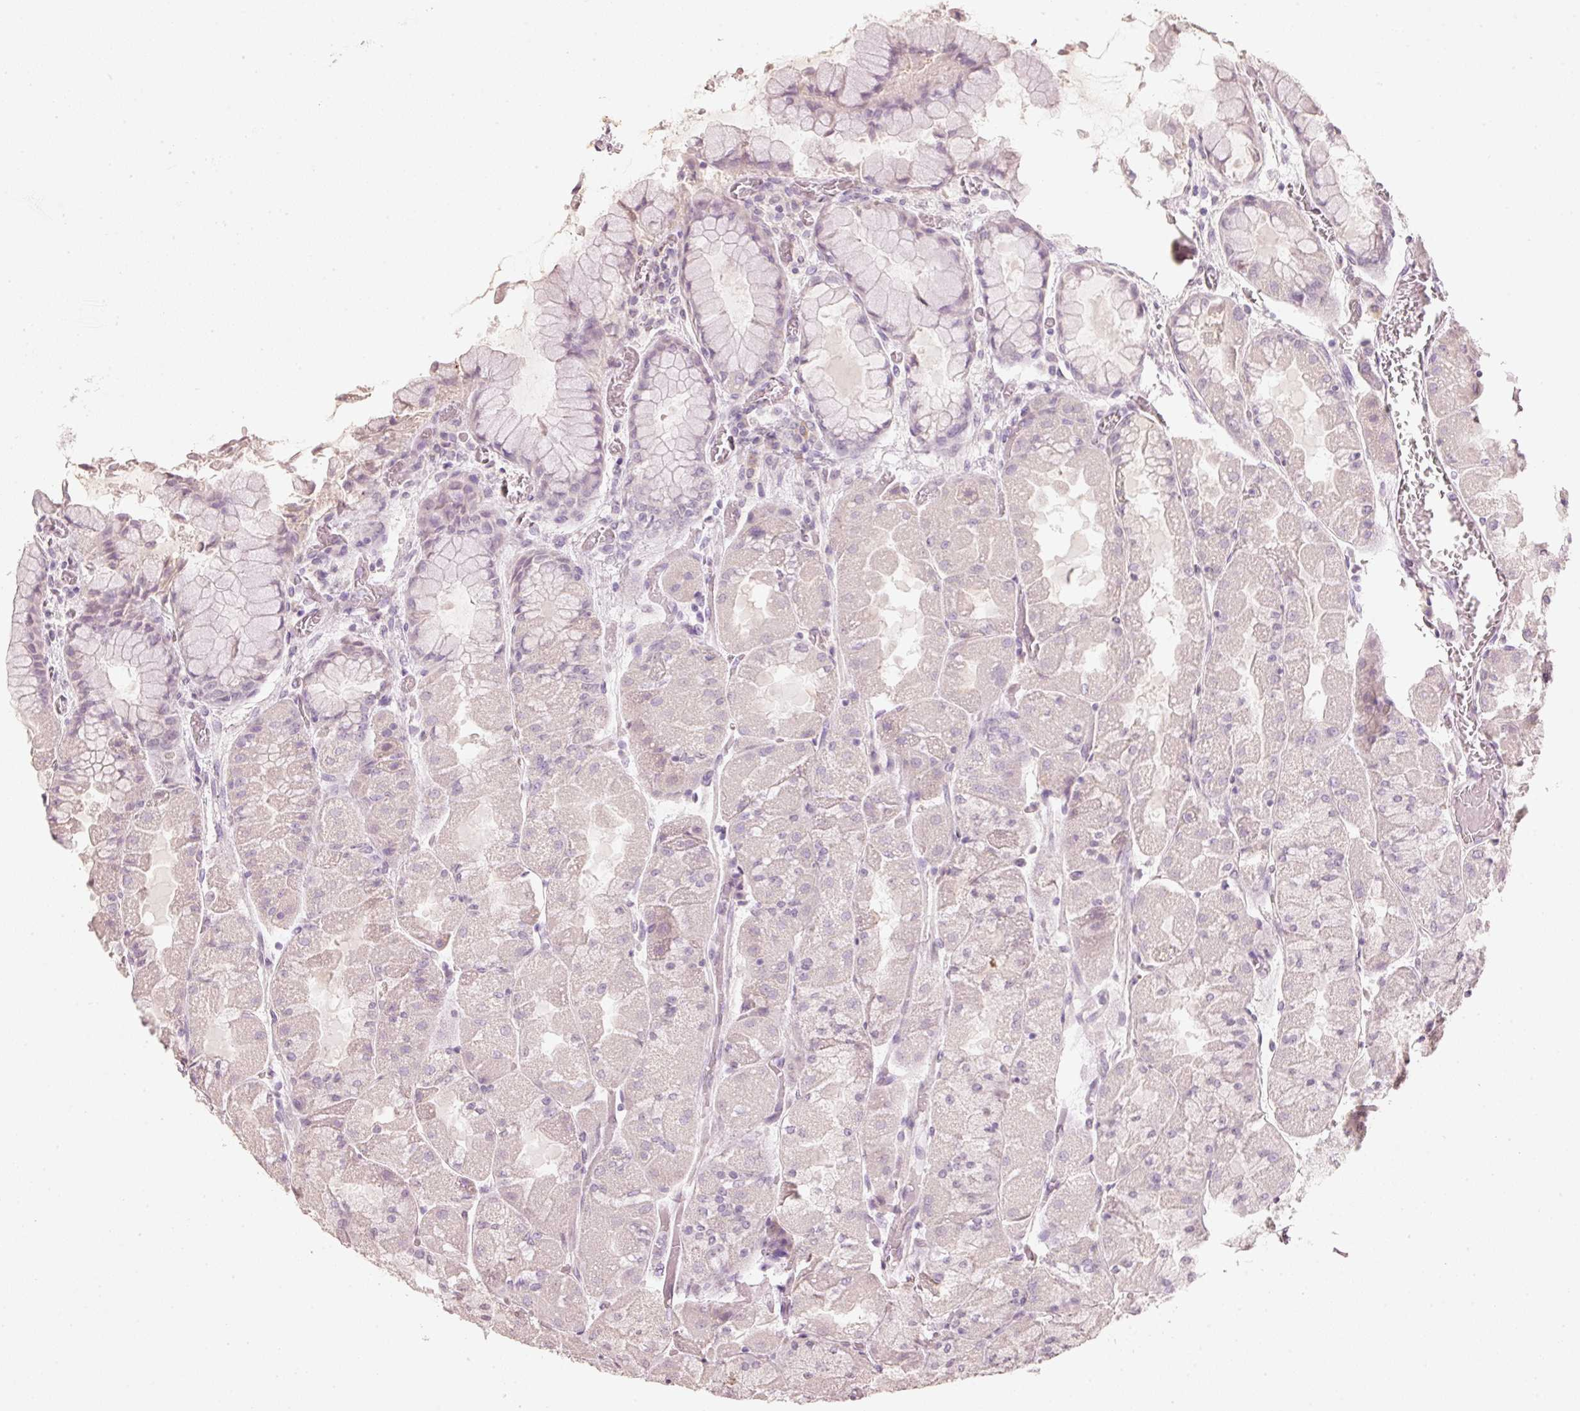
{"staining": {"intensity": "negative", "quantity": "none", "location": "none"}, "tissue": "stomach", "cell_type": "Glandular cells", "image_type": "normal", "snomed": [{"axis": "morphology", "description": "Normal tissue, NOS"}, {"axis": "topography", "description": "Stomach"}], "caption": "This is a micrograph of immunohistochemistry (IHC) staining of benign stomach, which shows no positivity in glandular cells.", "gene": "STEAP1", "patient": {"sex": "female", "age": 61}}